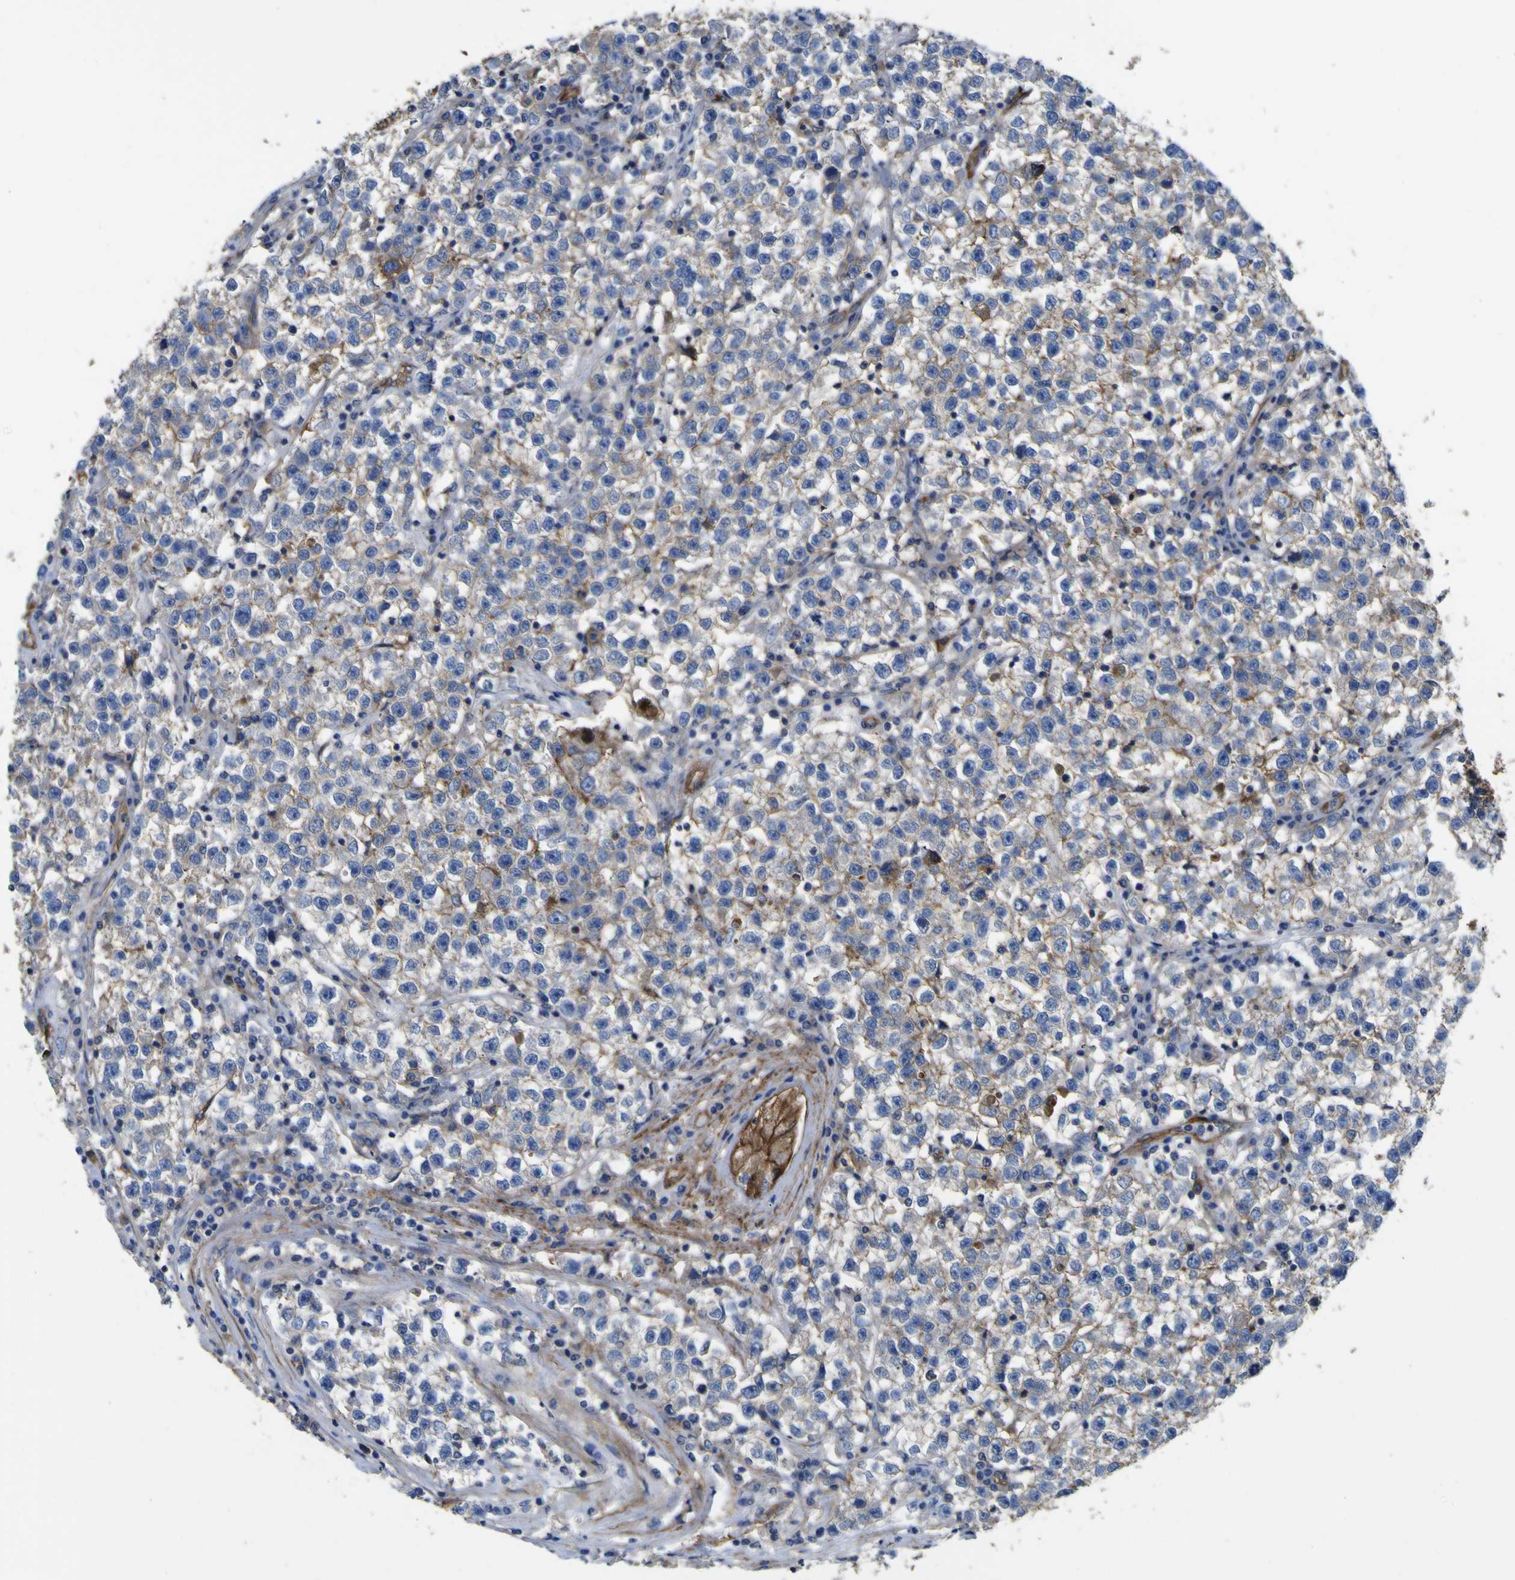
{"staining": {"intensity": "weak", "quantity": "25%-75%", "location": "cytoplasmic/membranous"}, "tissue": "testis cancer", "cell_type": "Tumor cells", "image_type": "cancer", "snomed": [{"axis": "morphology", "description": "Seminoma, NOS"}, {"axis": "topography", "description": "Testis"}], "caption": "Immunohistochemistry (DAB) staining of testis seminoma displays weak cytoplasmic/membranous protein positivity in about 25%-75% of tumor cells.", "gene": "CD151", "patient": {"sex": "male", "age": 22}}